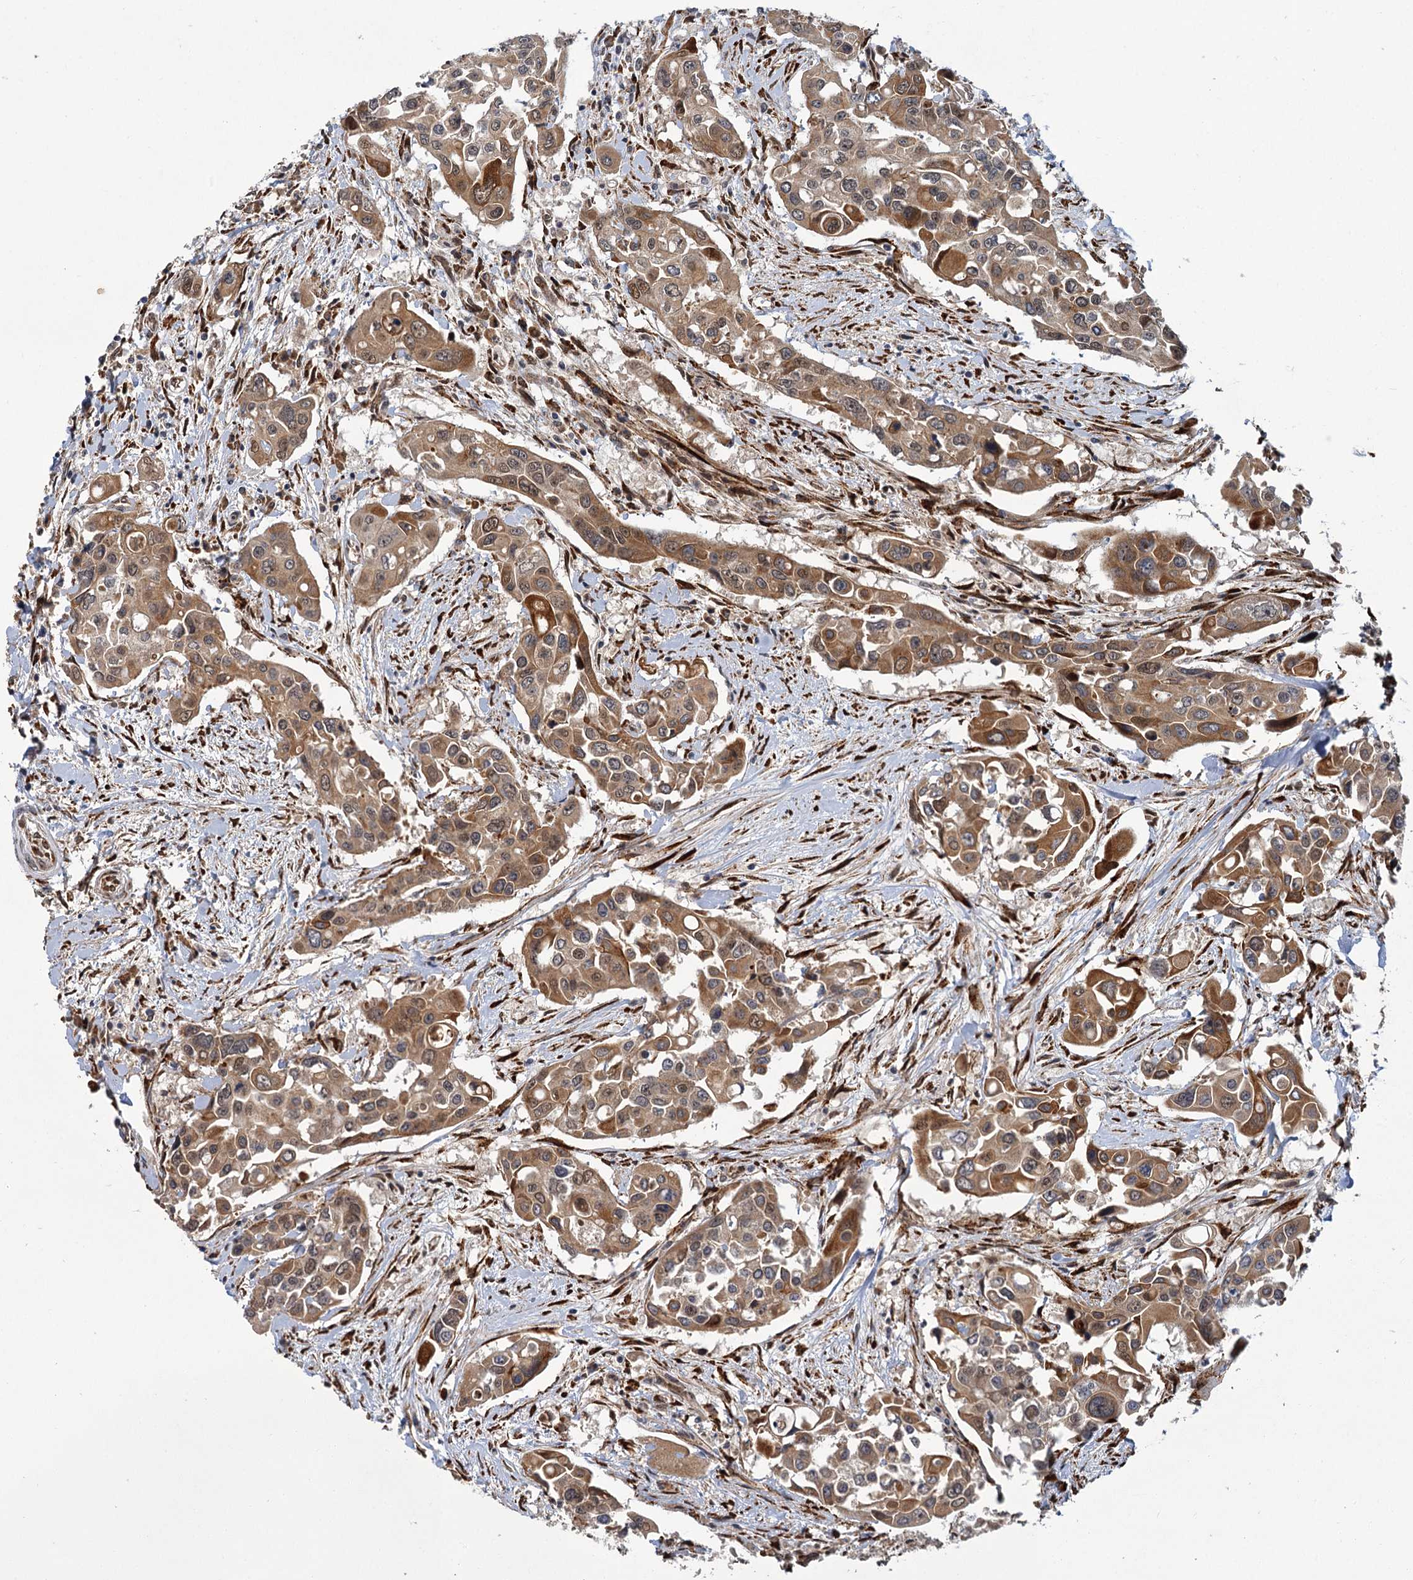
{"staining": {"intensity": "moderate", "quantity": ">75%", "location": "cytoplasmic/membranous,nuclear"}, "tissue": "colorectal cancer", "cell_type": "Tumor cells", "image_type": "cancer", "snomed": [{"axis": "morphology", "description": "Adenocarcinoma, NOS"}, {"axis": "topography", "description": "Colon"}], "caption": "Protein staining by immunohistochemistry shows moderate cytoplasmic/membranous and nuclear positivity in about >75% of tumor cells in adenocarcinoma (colorectal). (DAB = brown stain, brightfield microscopy at high magnification).", "gene": "APBA2", "patient": {"sex": "male", "age": 77}}